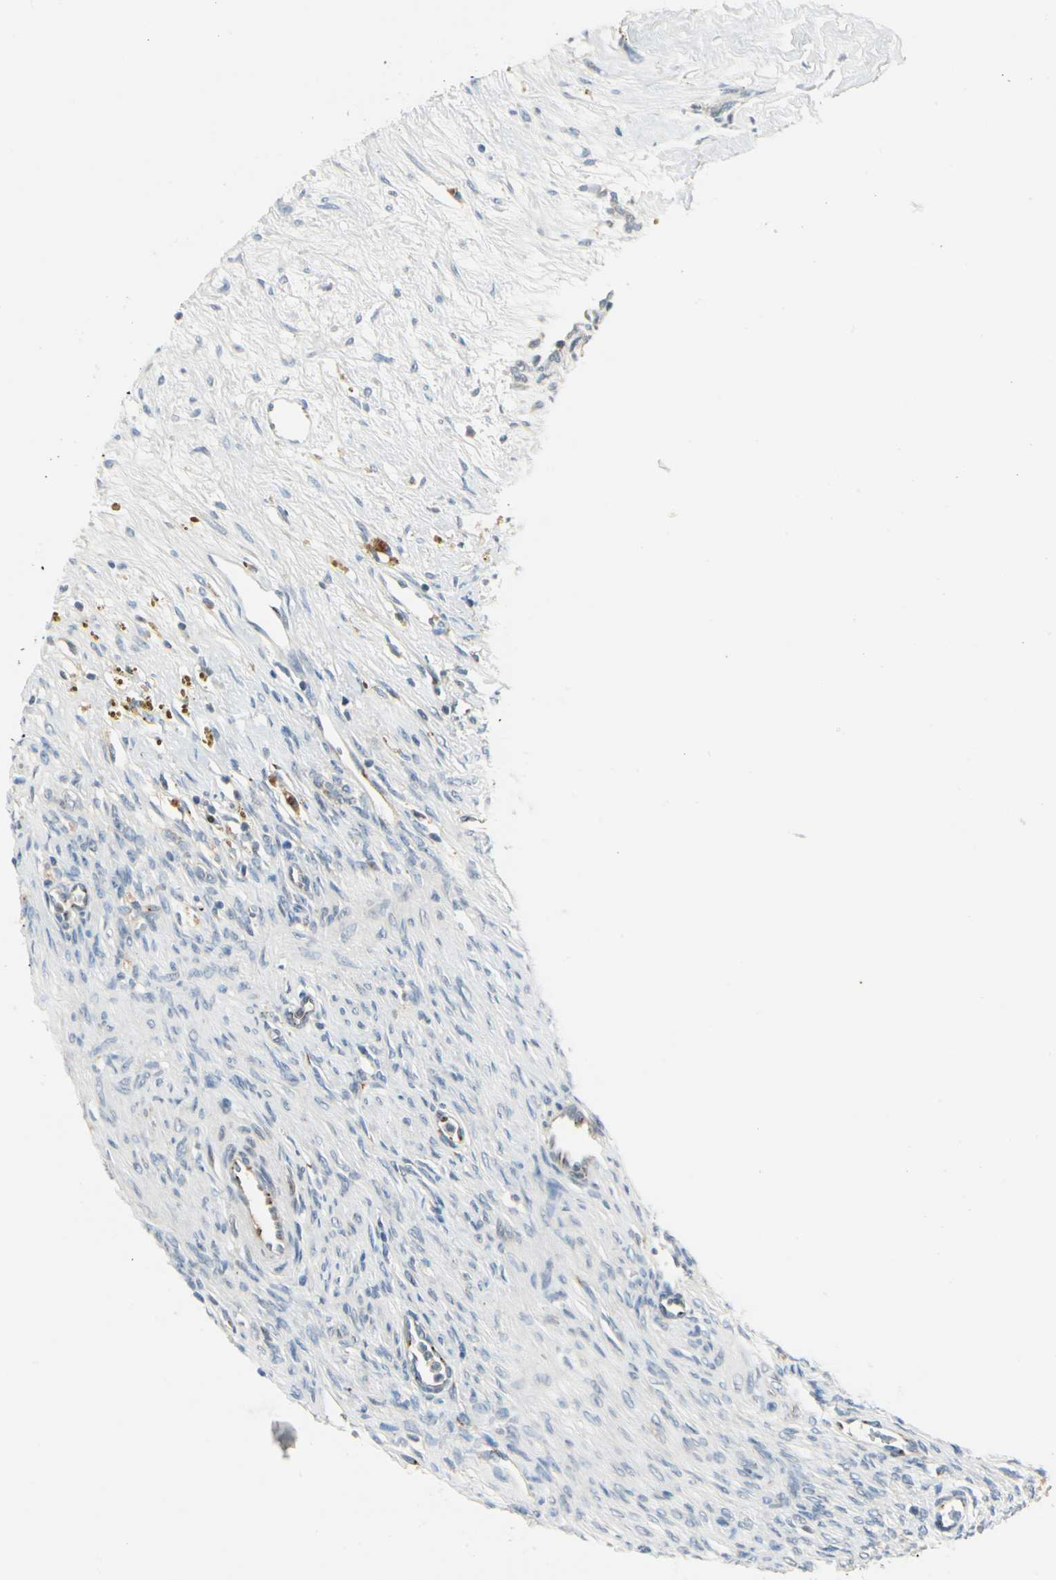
{"staining": {"intensity": "negative", "quantity": "none", "location": "none"}, "tissue": "ovary", "cell_type": "Ovarian stroma cells", "image_type": "normal", "snomed": [{"axis": "morphology", "description": "Normal tissue, NOS"}, {"axis": "topography", "description": "Ovary"}], "caption": "Histopathology image shows no significant protein staining in ovarian stroma cells of unremarkable ovary.", "gene": "MANSC1", "patient": {"sex": "female", "age": 33}}